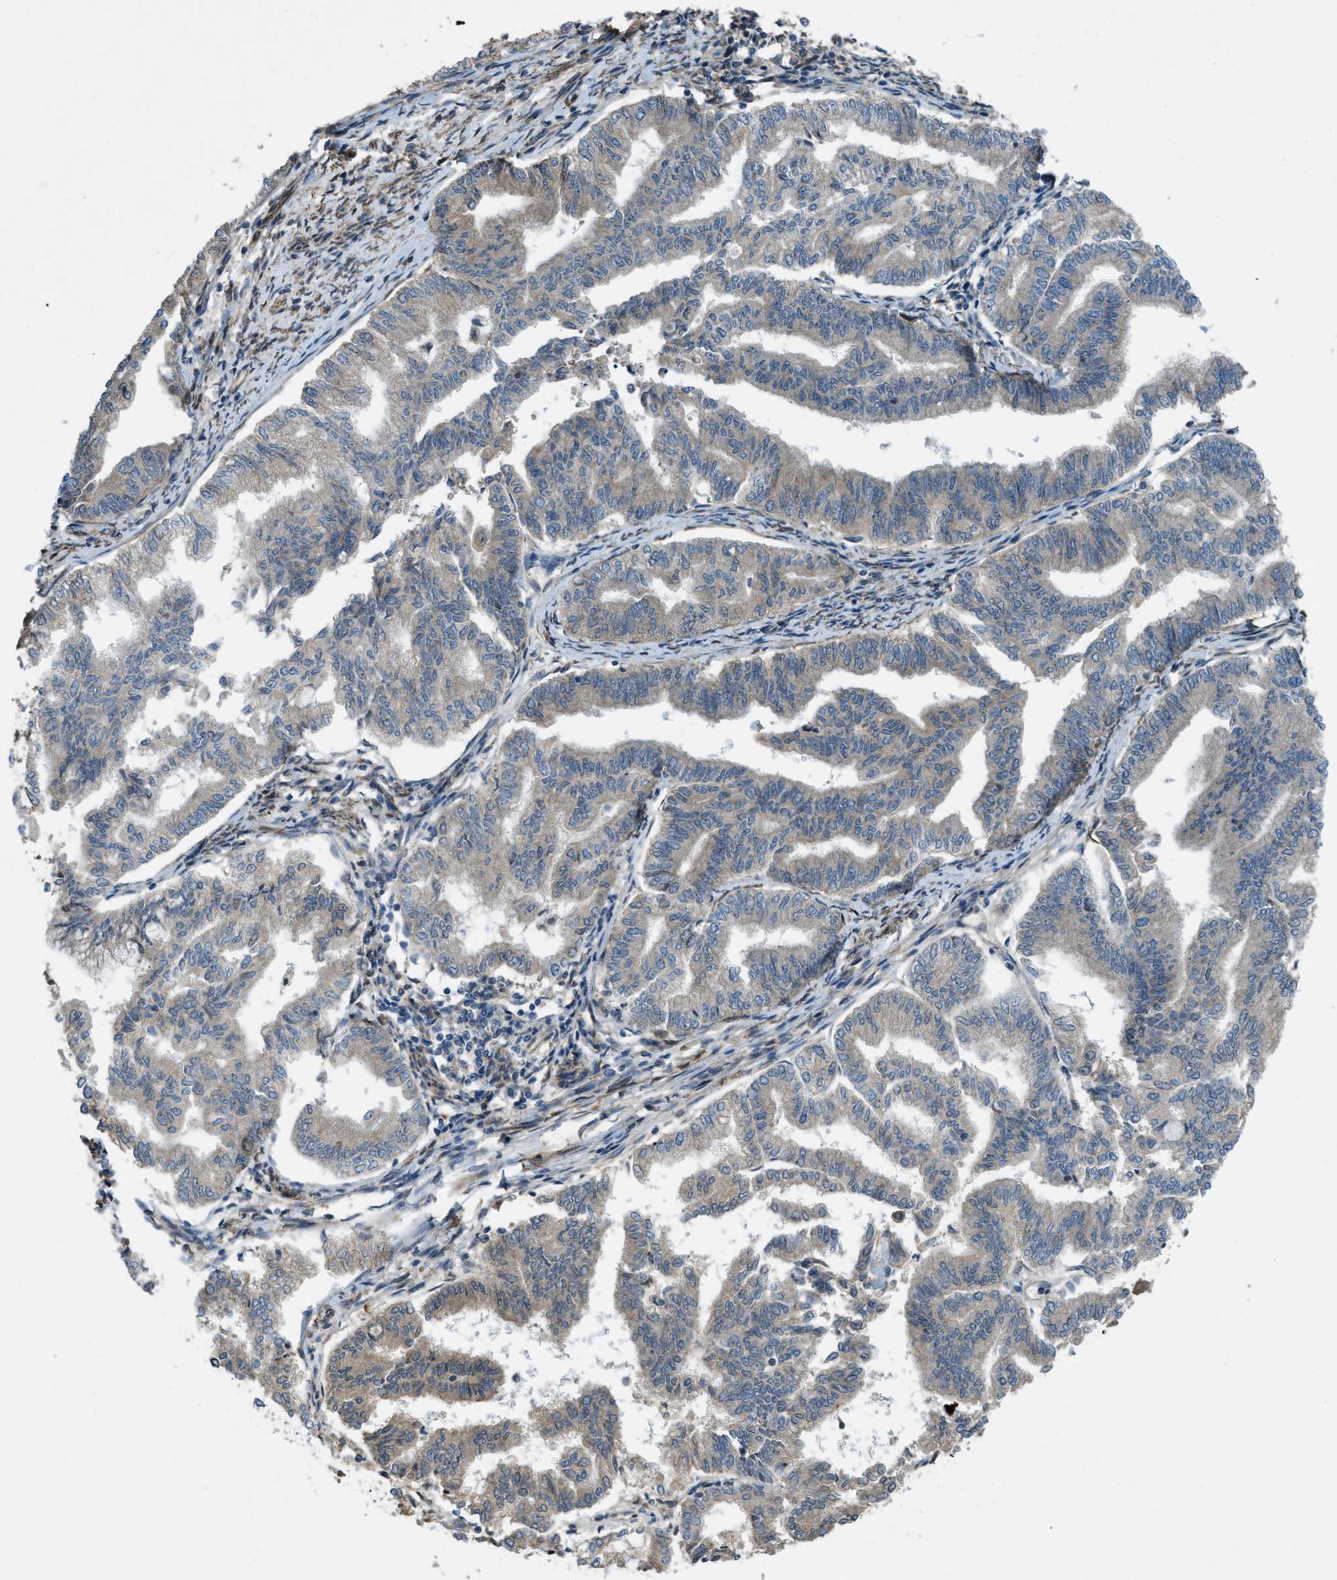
{"staining": {"intensity": "moderate", "quantity": ">75%", "location": "cytoplasmic/membranous"}, "tissue": "endometrial cancer", "cell_type": "Tumor cells", "image_type": "cancer", "snomed": [{"axis": "morphology", "description": "Adenocarcinoma, NOS"}, {"axis": "topography", "description": "Endometrium"}], "caption": "A medium amount of moderate cytoplasmic/membranous expression is present in approximately >75% of tumor cells in endometrial cancer tissue.", "gene": "VEZT", "patient": {"sex": "female", "age": 79}}